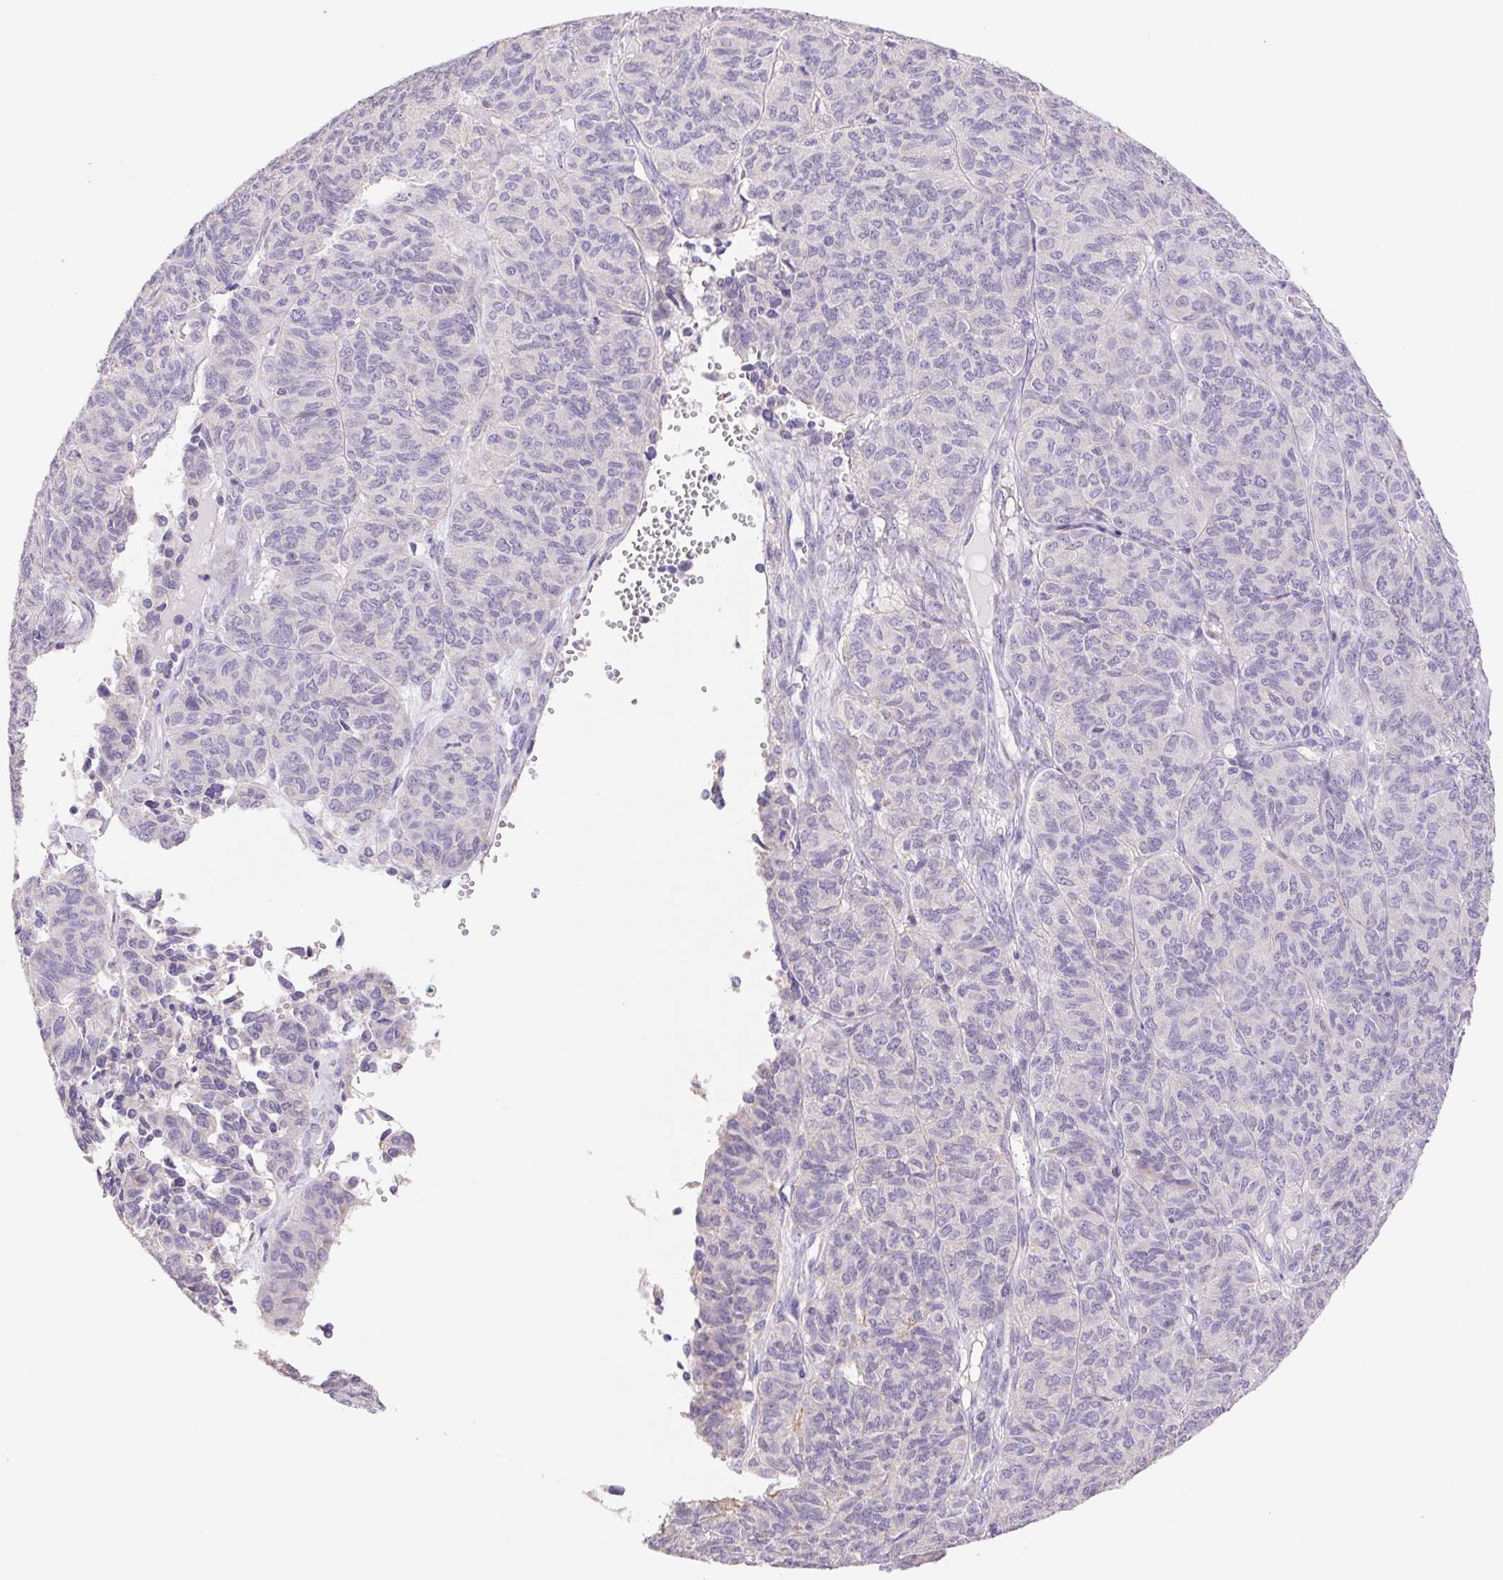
{"staining": {"intensity": "negative", "quantity": "none", "location": "none"}, "tissue": "ovarian cancer", "cell_type": "Tumor cells", "image_type": "cancer", "snomed": [{"axis": "morphology", "description": "Carcinoma, endometroid"}, {"axis": "topography", "description": "Ovary"}], "caption": "Ovarian cancer (endometroid carcinoma) was stained to show a protein in brown. There is no significant staining in tumor cells.", "gene": "FKBP6", "patient": {"sex": "female", "age": 80}}